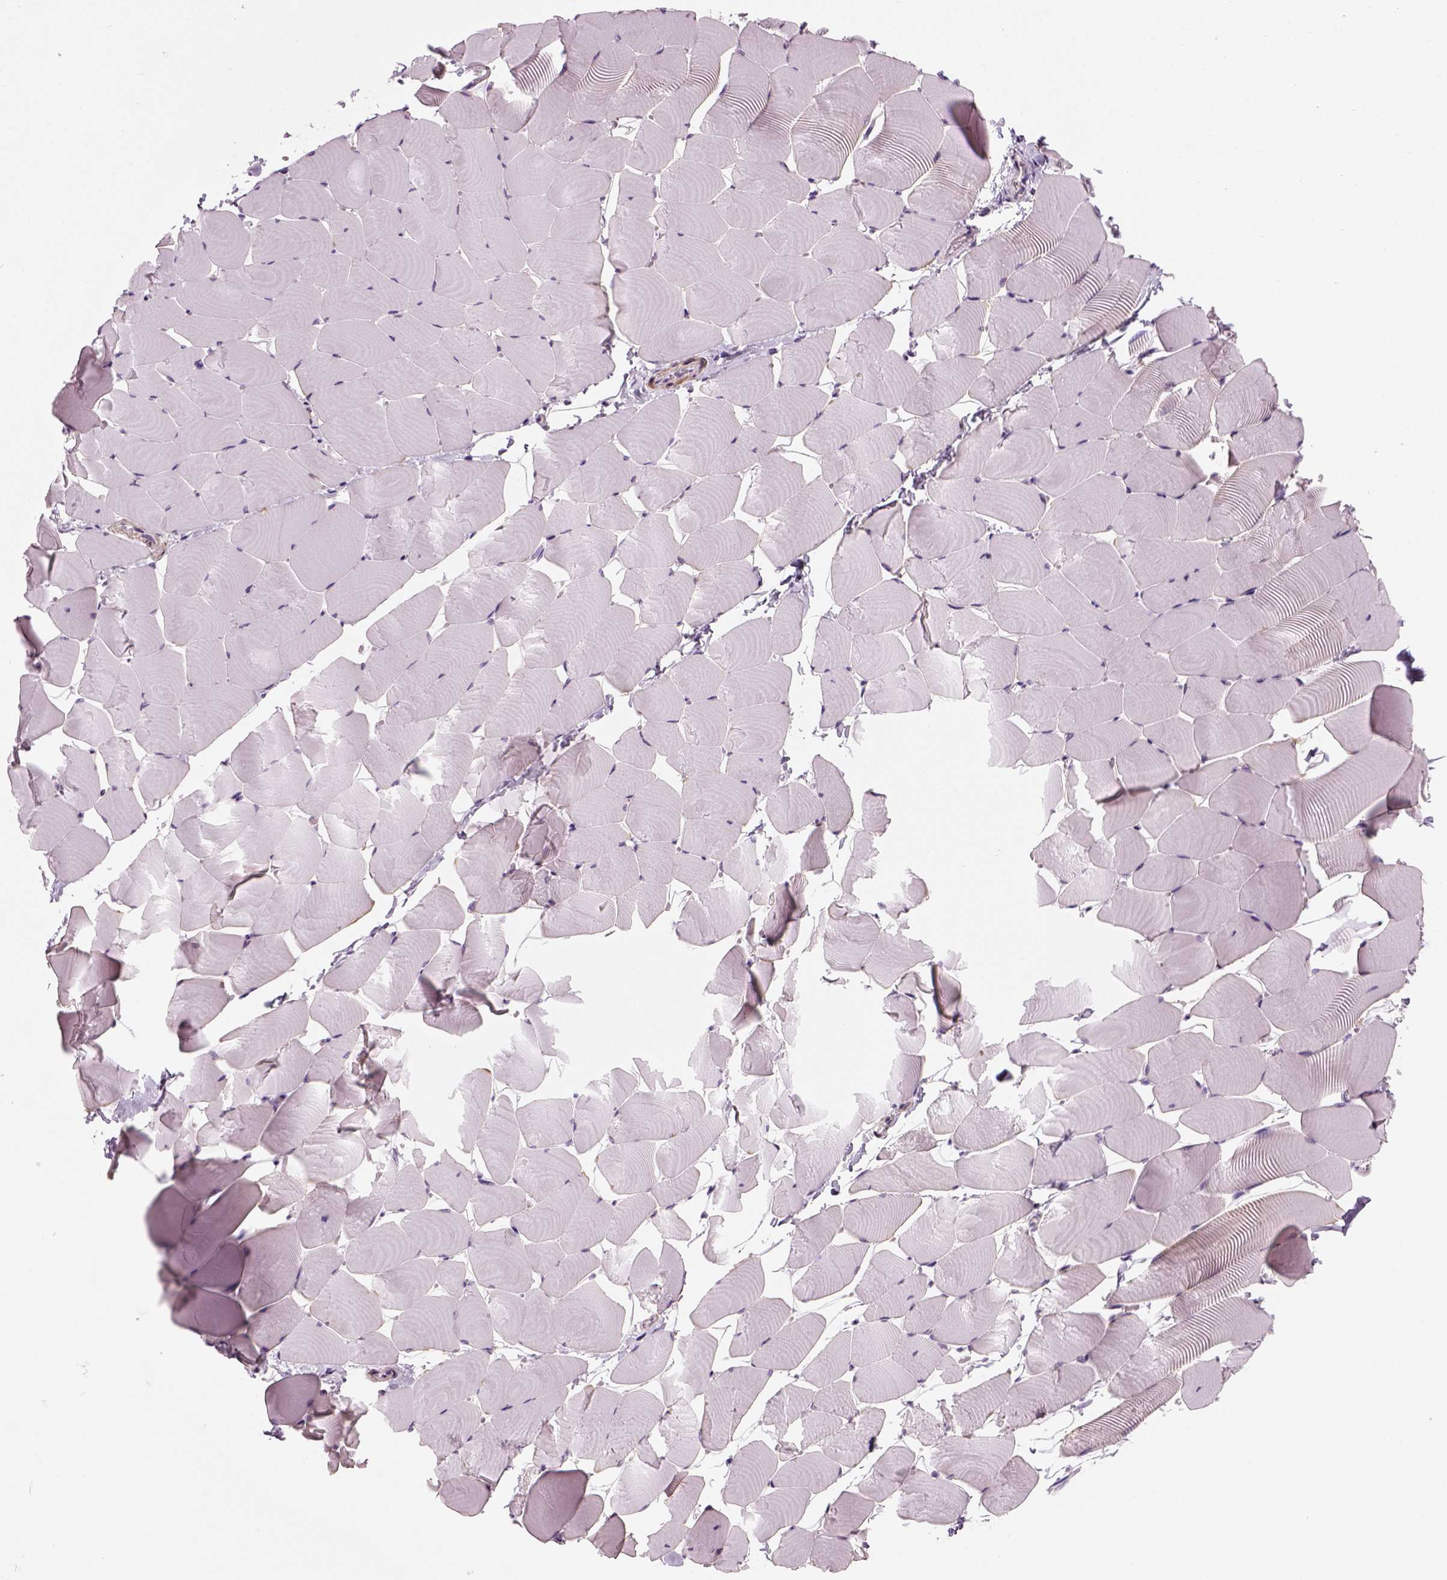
{"staining": {"intensity": "negative", "quantity": "none", "location": "none"}, "tissue": "skeletal muscle", "cell_type": "Myocytes", "image_type": "normal", "snomed": [{"axis": "morphology", "description": "Normal tissue, NOS"}, {"axis": "topography", "description": "Skeletal muscle"}], "caption": "IHC of unremarkable human skeletal muscle demonstrates no staining in myocytes. Nuclei are stained in blue.", "gene": "ELOVL3", "patient": {"sex": "male", "age": 25}}